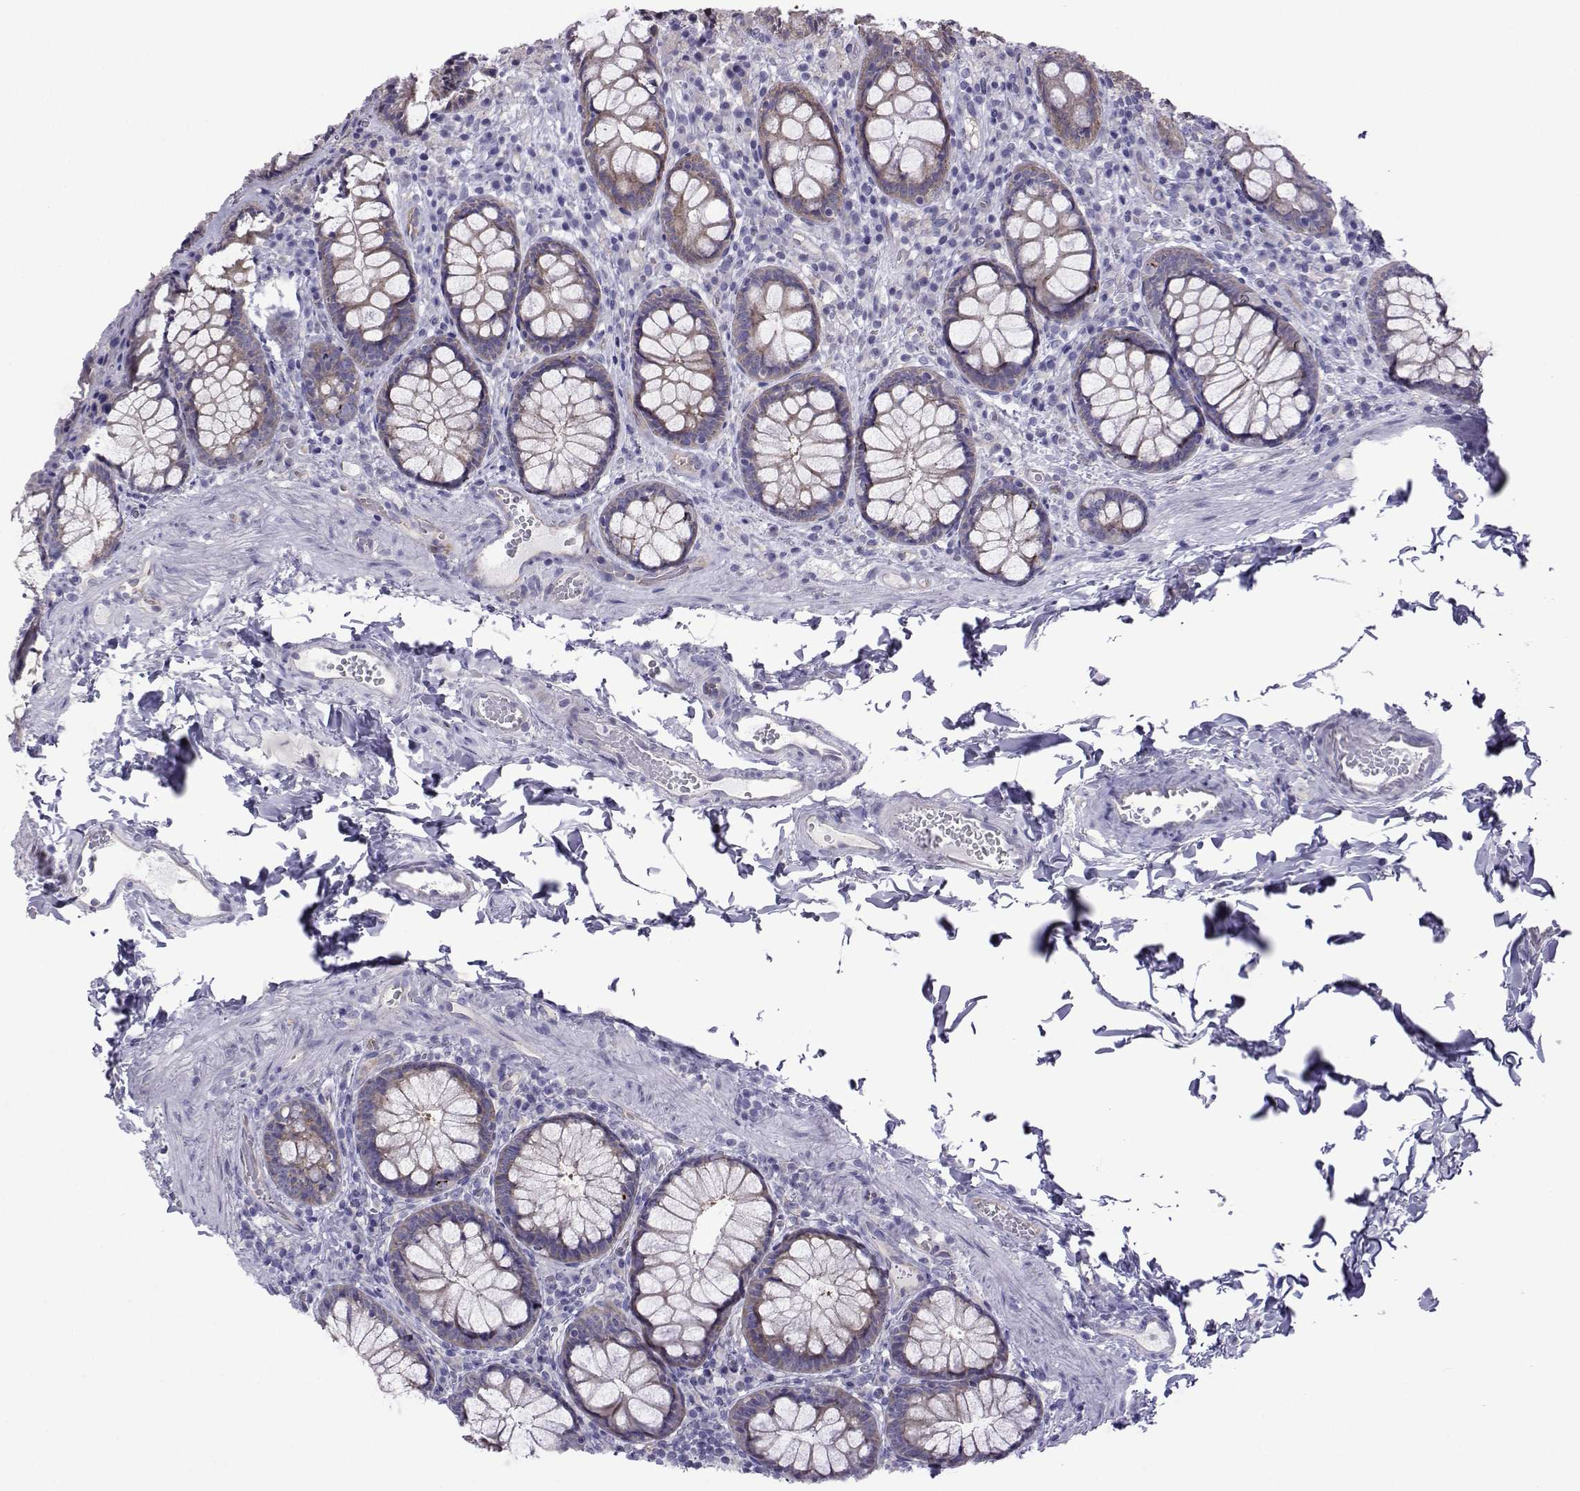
{"staining": {"intensity": "negative", "quantity": "none", "location": "none"}, "tissue": "colon", "cell_type": "Endothelial cells", "image_type": "normal", "snomed": [{"axis": "morphology", "description": "Normal tissue, NOS"}, {"axis": "topography", "description": "Colon"}], "caption": "Endothelial cells are negative for brown protein staining in unremarkable colon. The staining was performed using DAB (3,3'-diaminobenzidine) to visualize the protein expression in brown, while the nuclei were stained in blue with hematoxylin (Magnification: 20x).", "gene": "COL22A1", "patient": {"sex": "female", "age": 86}}